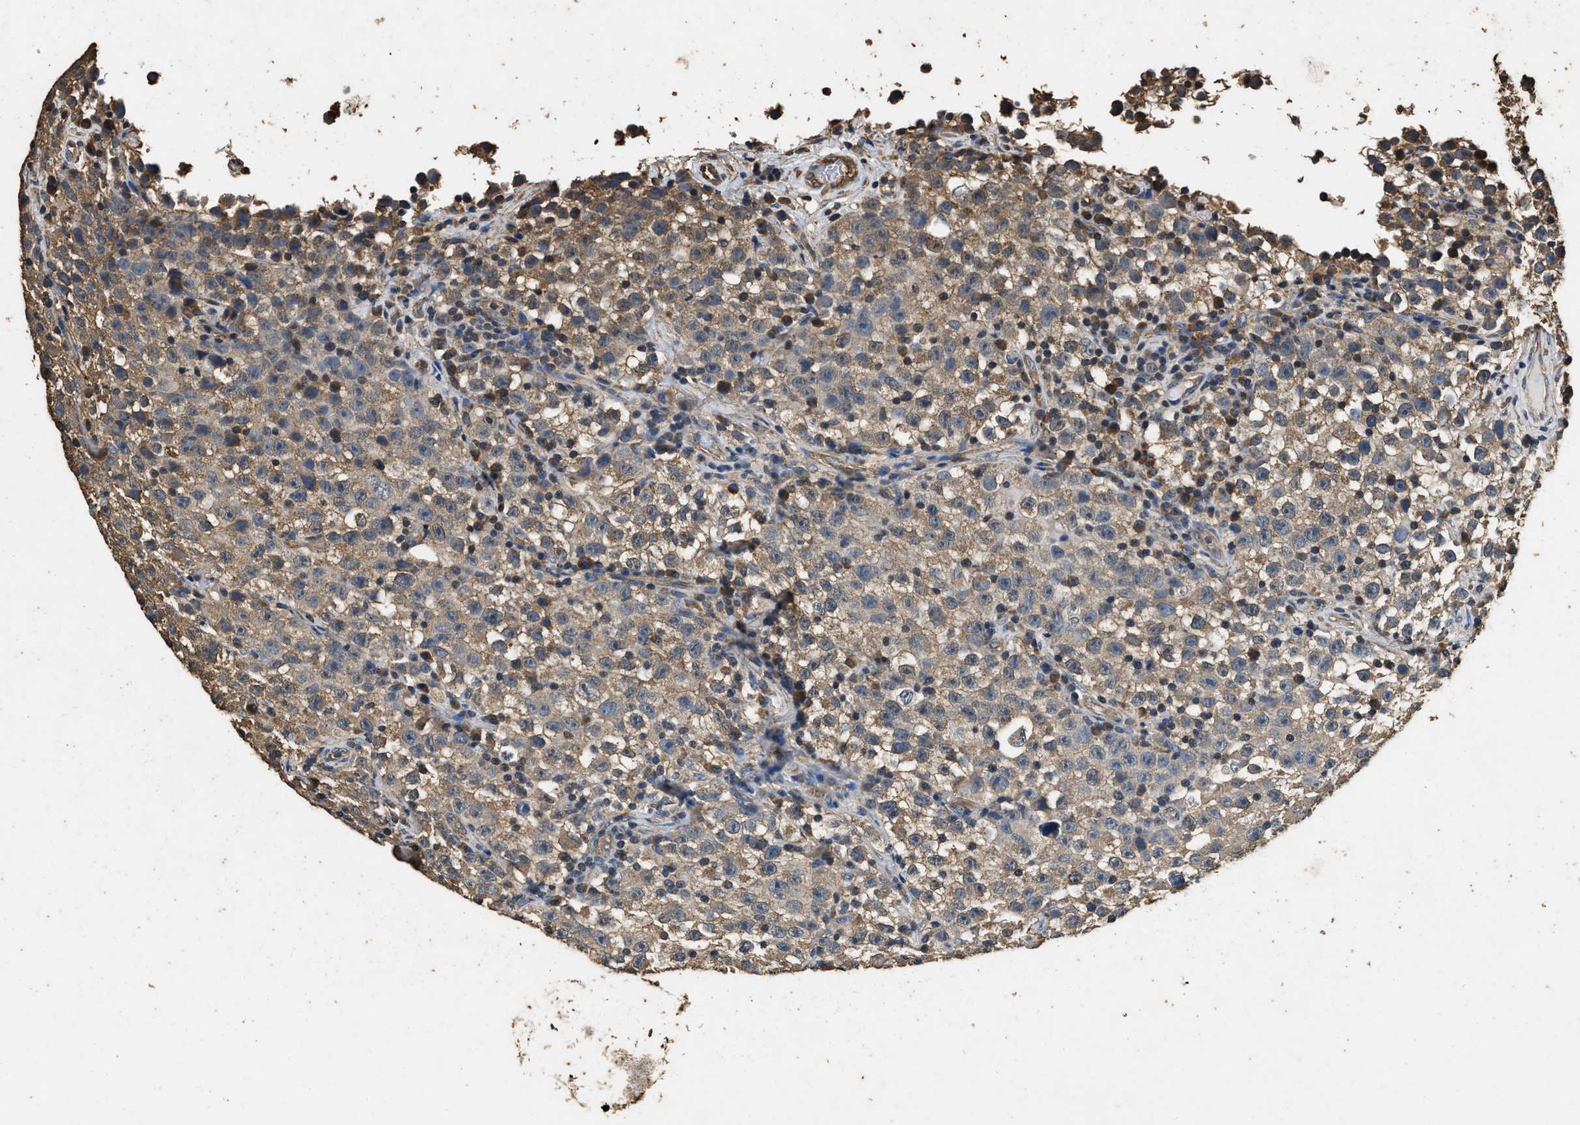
{"staining": {"intensity": "weak", "quantity": ">75%", "location": "cytoplasmic/membranous"}, "tissue": "testis cancer", "cell_type": "Tumor cells", "image_type": "cancer", "snomed": [{"axis": "morphology", "description": "Seminoma, NOS"}, {"axis": "topography", "description": "Testis"}], "caption": "Immunohistochemical staining of seminoma (testis) exhibits low levels of weak cytoplasmic/membranous protein positivity in approximately >75% of tumor cells. Immunohistochemistry (ihc) stains the protein in brown and the nuclei are stained blue.", "gene": "MIB1", "patient": {"sex": "male", "age": 22}}